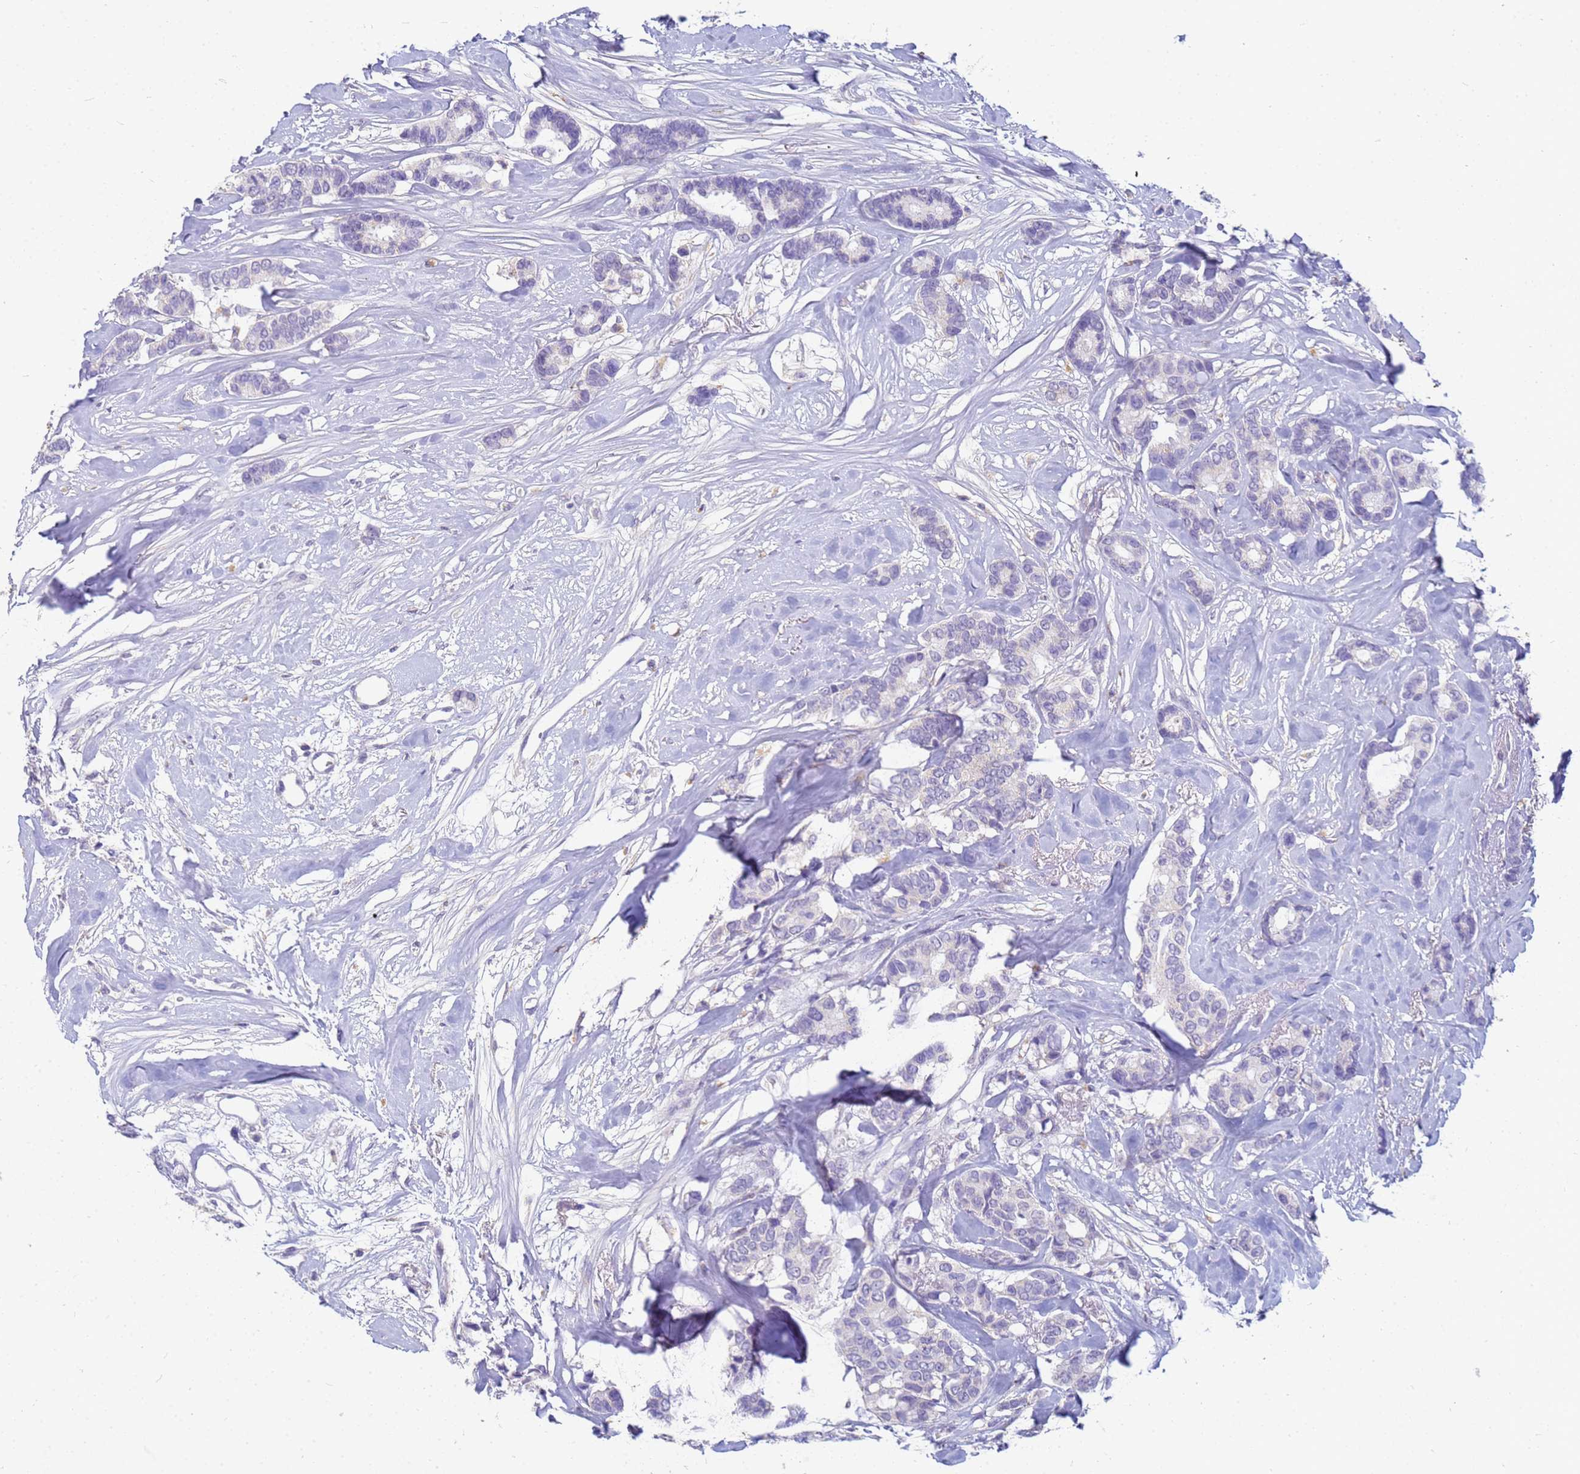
{"staining": {"intensity": "negative", "quantity": "none", "location": "none"}, "tissue": "breast cancer", "cell_type": "Tumor cells", "image_type": "cancer", "snomed": [{"axis": "morphology", "description": "Duct carcinoma"}, {"axis": "topography", "description": "Breast"}], "caption": "Immunohistochemistry (IHC) photomicrograph of breast intraductal carcinoma stained for a protein (brown), which exhibits no staining in tumor cells.", "gene": "B3GNT8", "patient": {"sex": "female", "age": 87}}